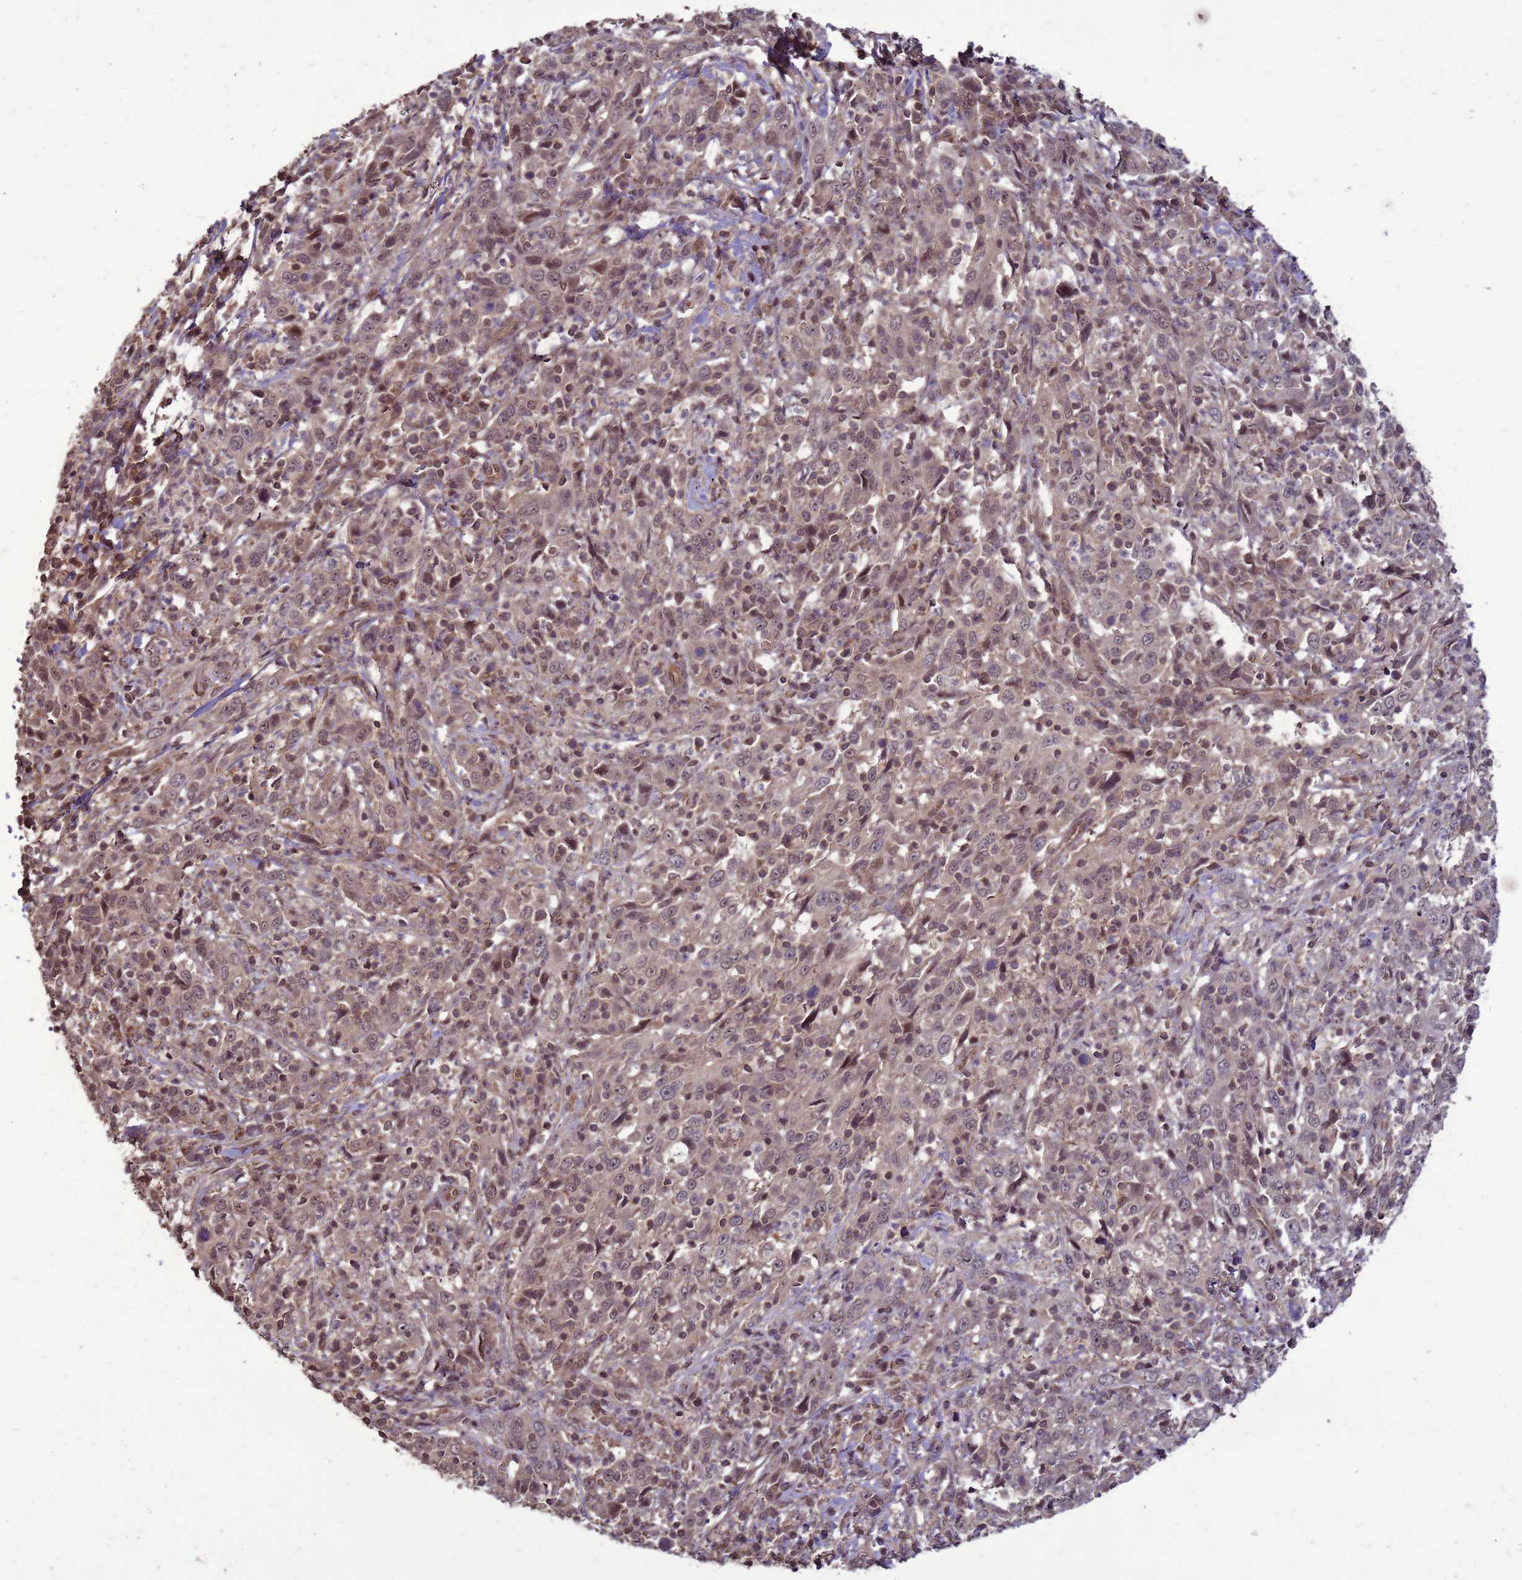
{"staining": {"intensity": "moderate", "quantity": "25%-75%", "location": "nuclear"}, "tissue": "cervical cancer", "cell_type": "Tumor cells", "image_type": "cancer", "snomed": [{"axis": "morphology", "description": "Squamous cell carcinoma, NOS"}, {"axis": "topography", "description": "Cervix"}], "caption": "Cervical cancer tissue reveals moderate nuclear positivity in approximately 25%-75% of tumor cells The staining was performed using DAB (3,3'-diaminobenzidine), with brown indicating positive protein expression. Nuclei are stained blue with hematoxylin.", "gene": "CRBN", "patient": {"sex": "female", "age": 46}}